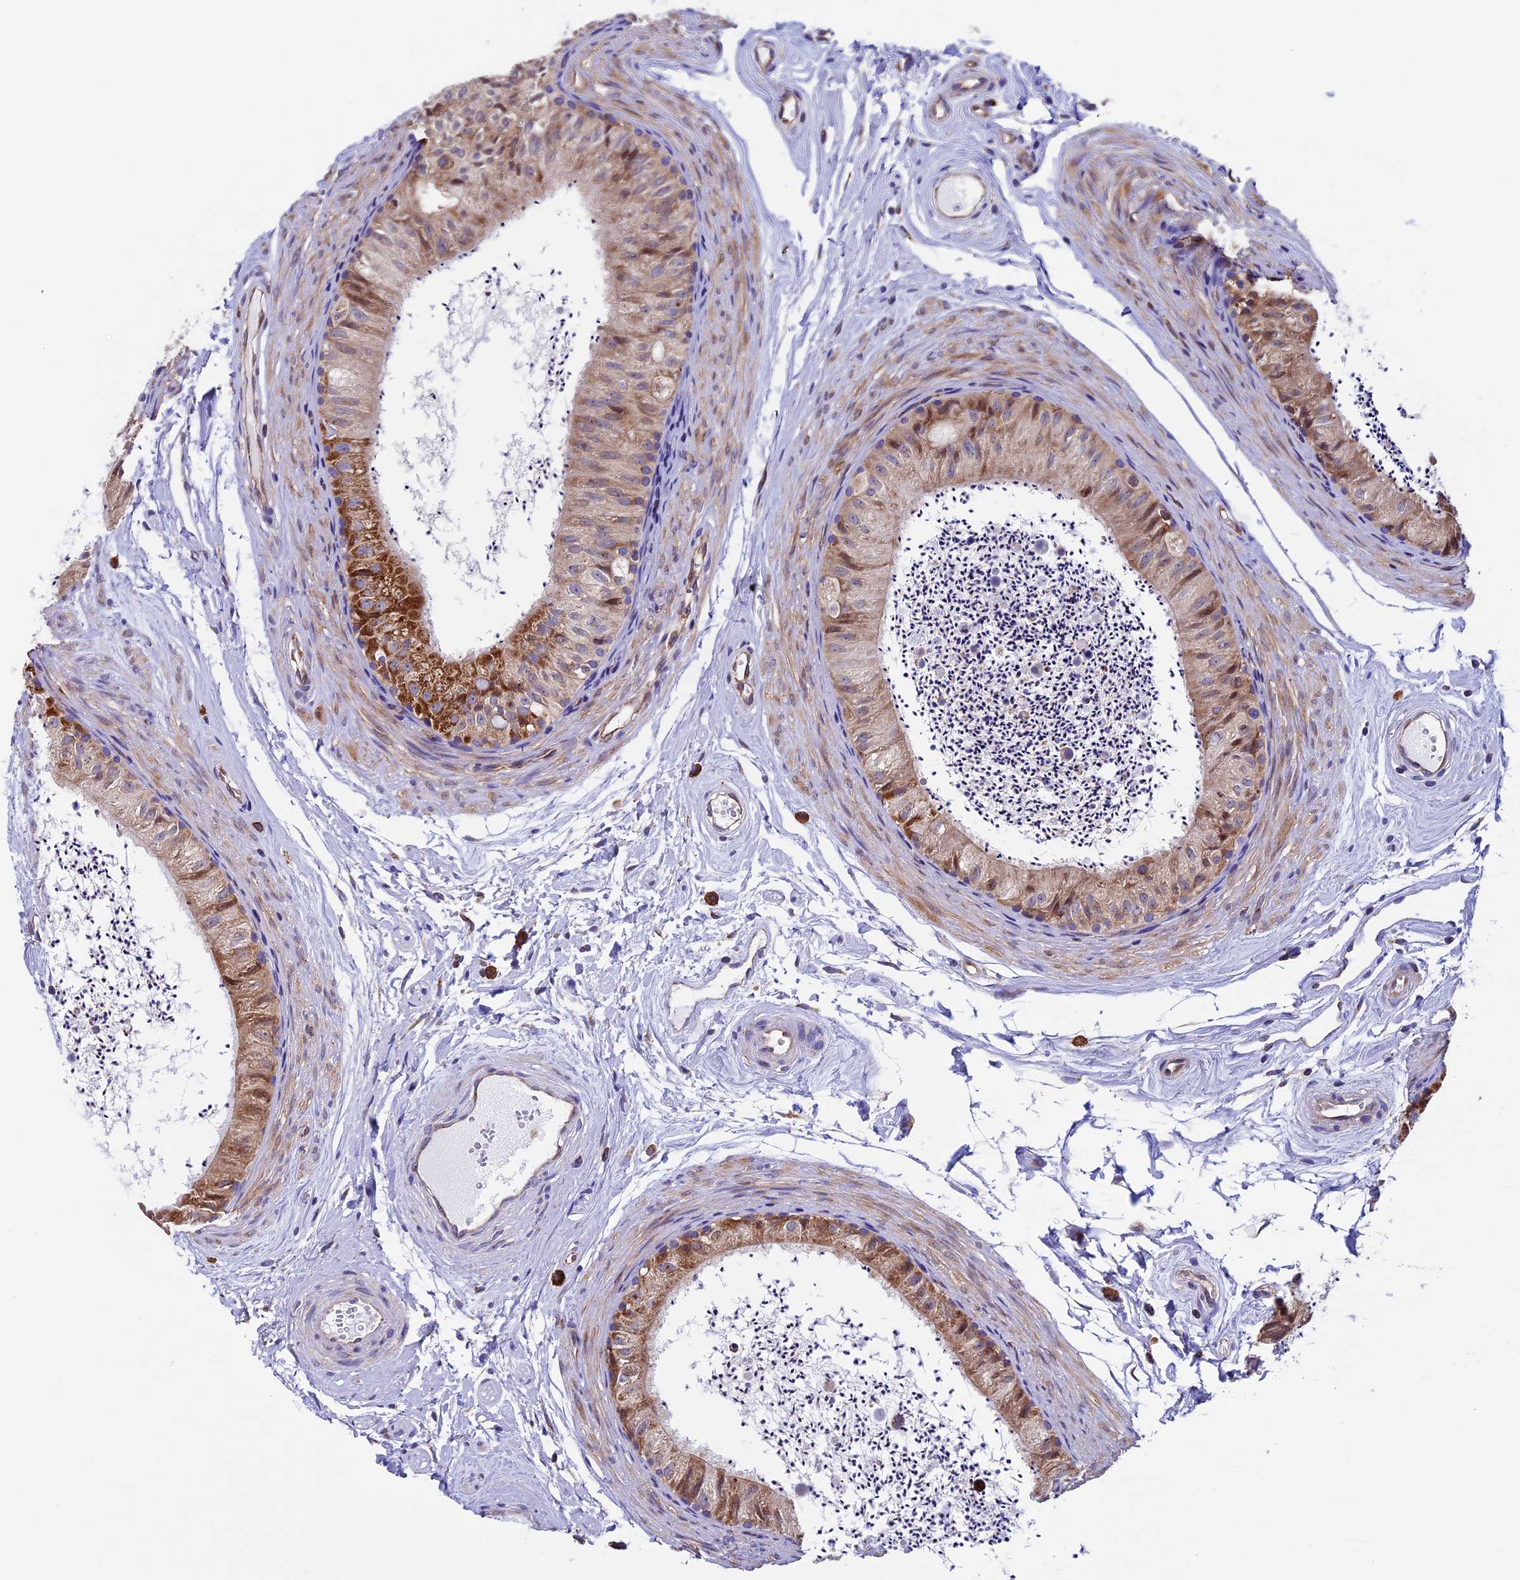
{"staining": {"intensity": "moderate", "quantity": ">75%", "location": "cytoplasmic/membranous"}, "tissue": "epididymis", "cell_type": "Glandular cells", "image_type": "normal", "snomed": [{"axis": "morphology", "description": "Normal tissue, NOS"}, {"axis": "topography", "description": "Epididymis"}], "caption": "Immunohistochemical staining of unremarkable epididymis displays medium levels of moderate cytoplasmic/membranous expression in approximately >75% of glandular cells.", "gene": "SLC9A5", "patient": {"sex": "male", "age": 56}}